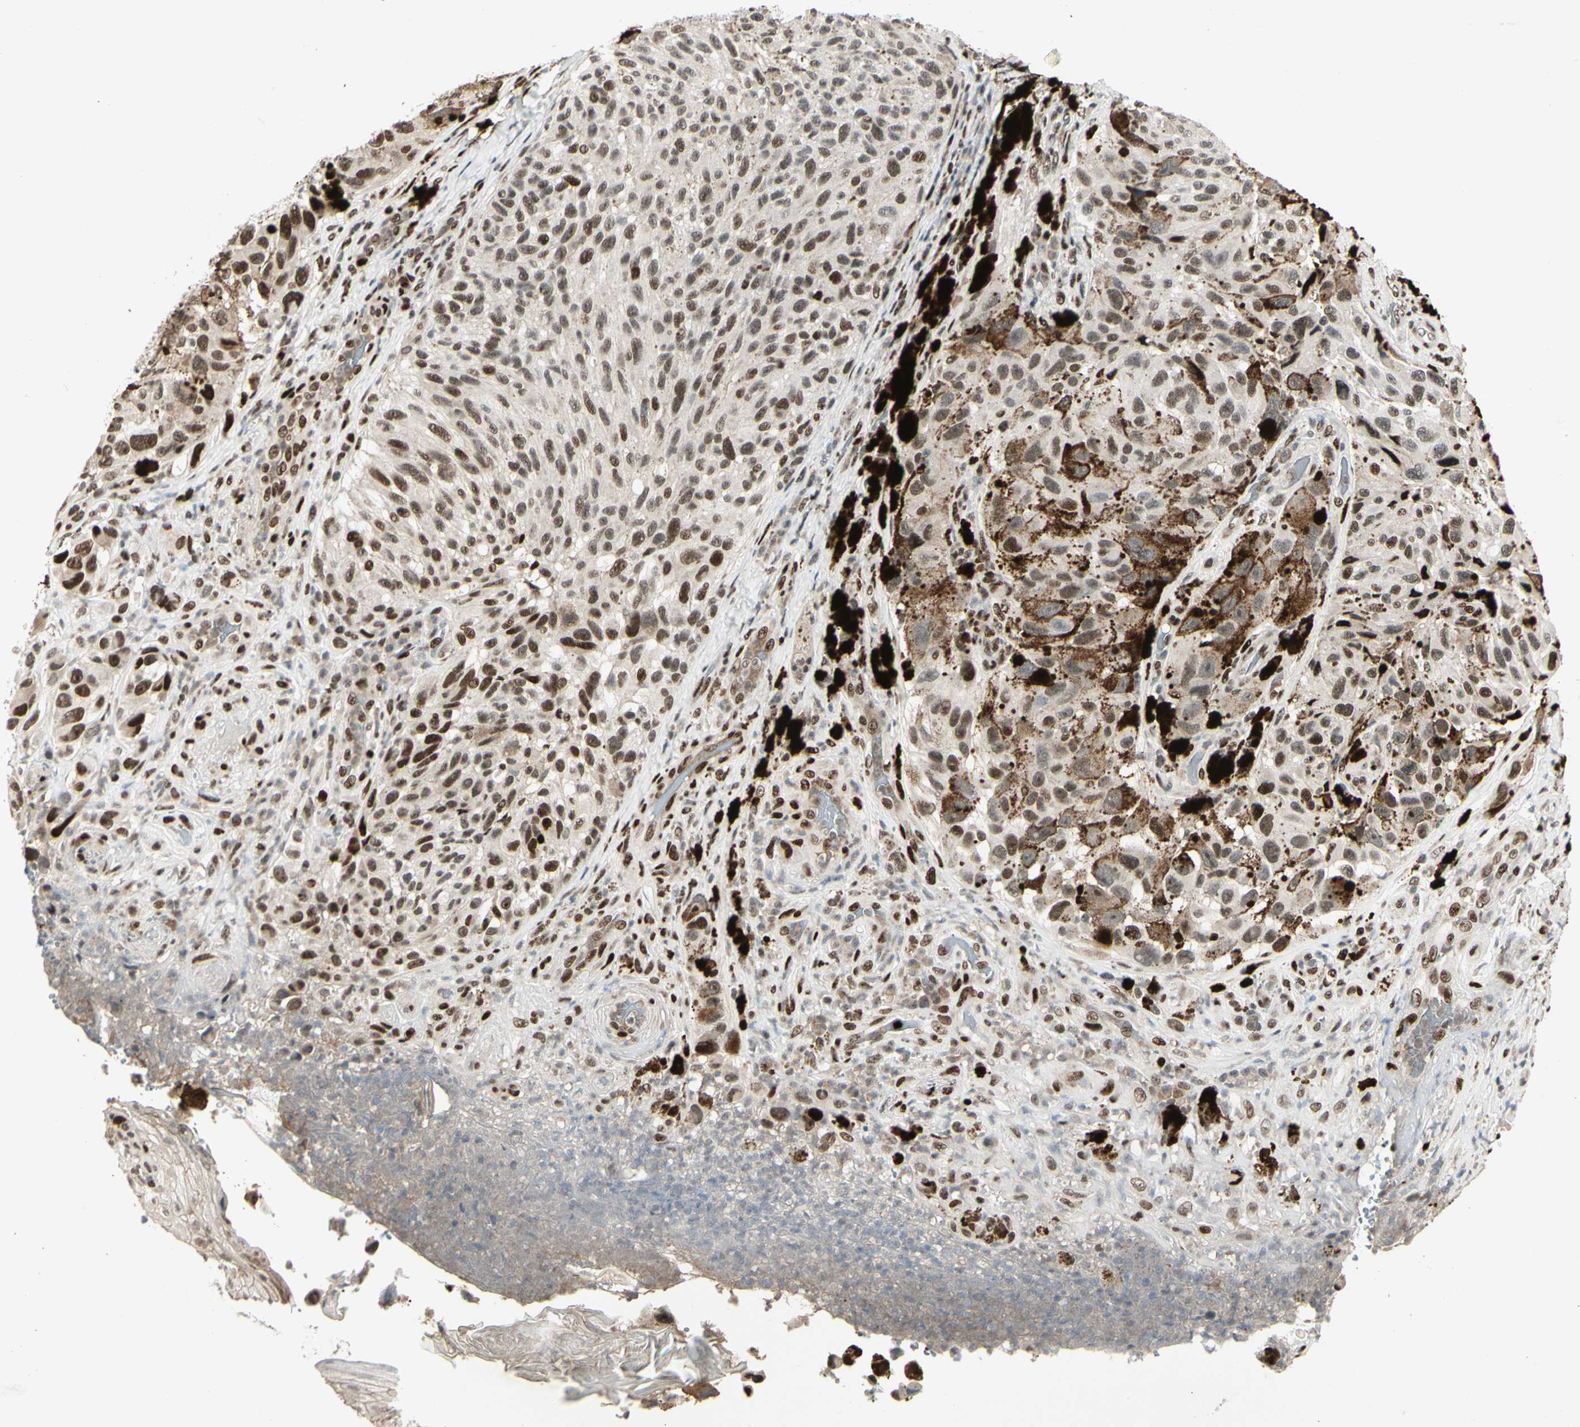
{"staining": {"intensity": "moderate", "quantity": ">75%", "location": "nuclear"}, "tissue": "melanoma", "cell_type": "Tumor cells", "image_type": "cancer", "snomed": [{"axis": "morphology", "description": "Malignant melanoma, NOS"}, {"axis": "topography", "description": "Skin"}], "caption": "Tumor cells display moderate nuclear staining in about >75% of cells in malignant melanoma. (Stains: DAB (3,3'-diaminobenzidine) in brown, nuclei in blue, Microscopy: brightfield microscopy at high magnification).", "gene": "FOXJ2", "patient": {"sex": "female", "age": 73}}